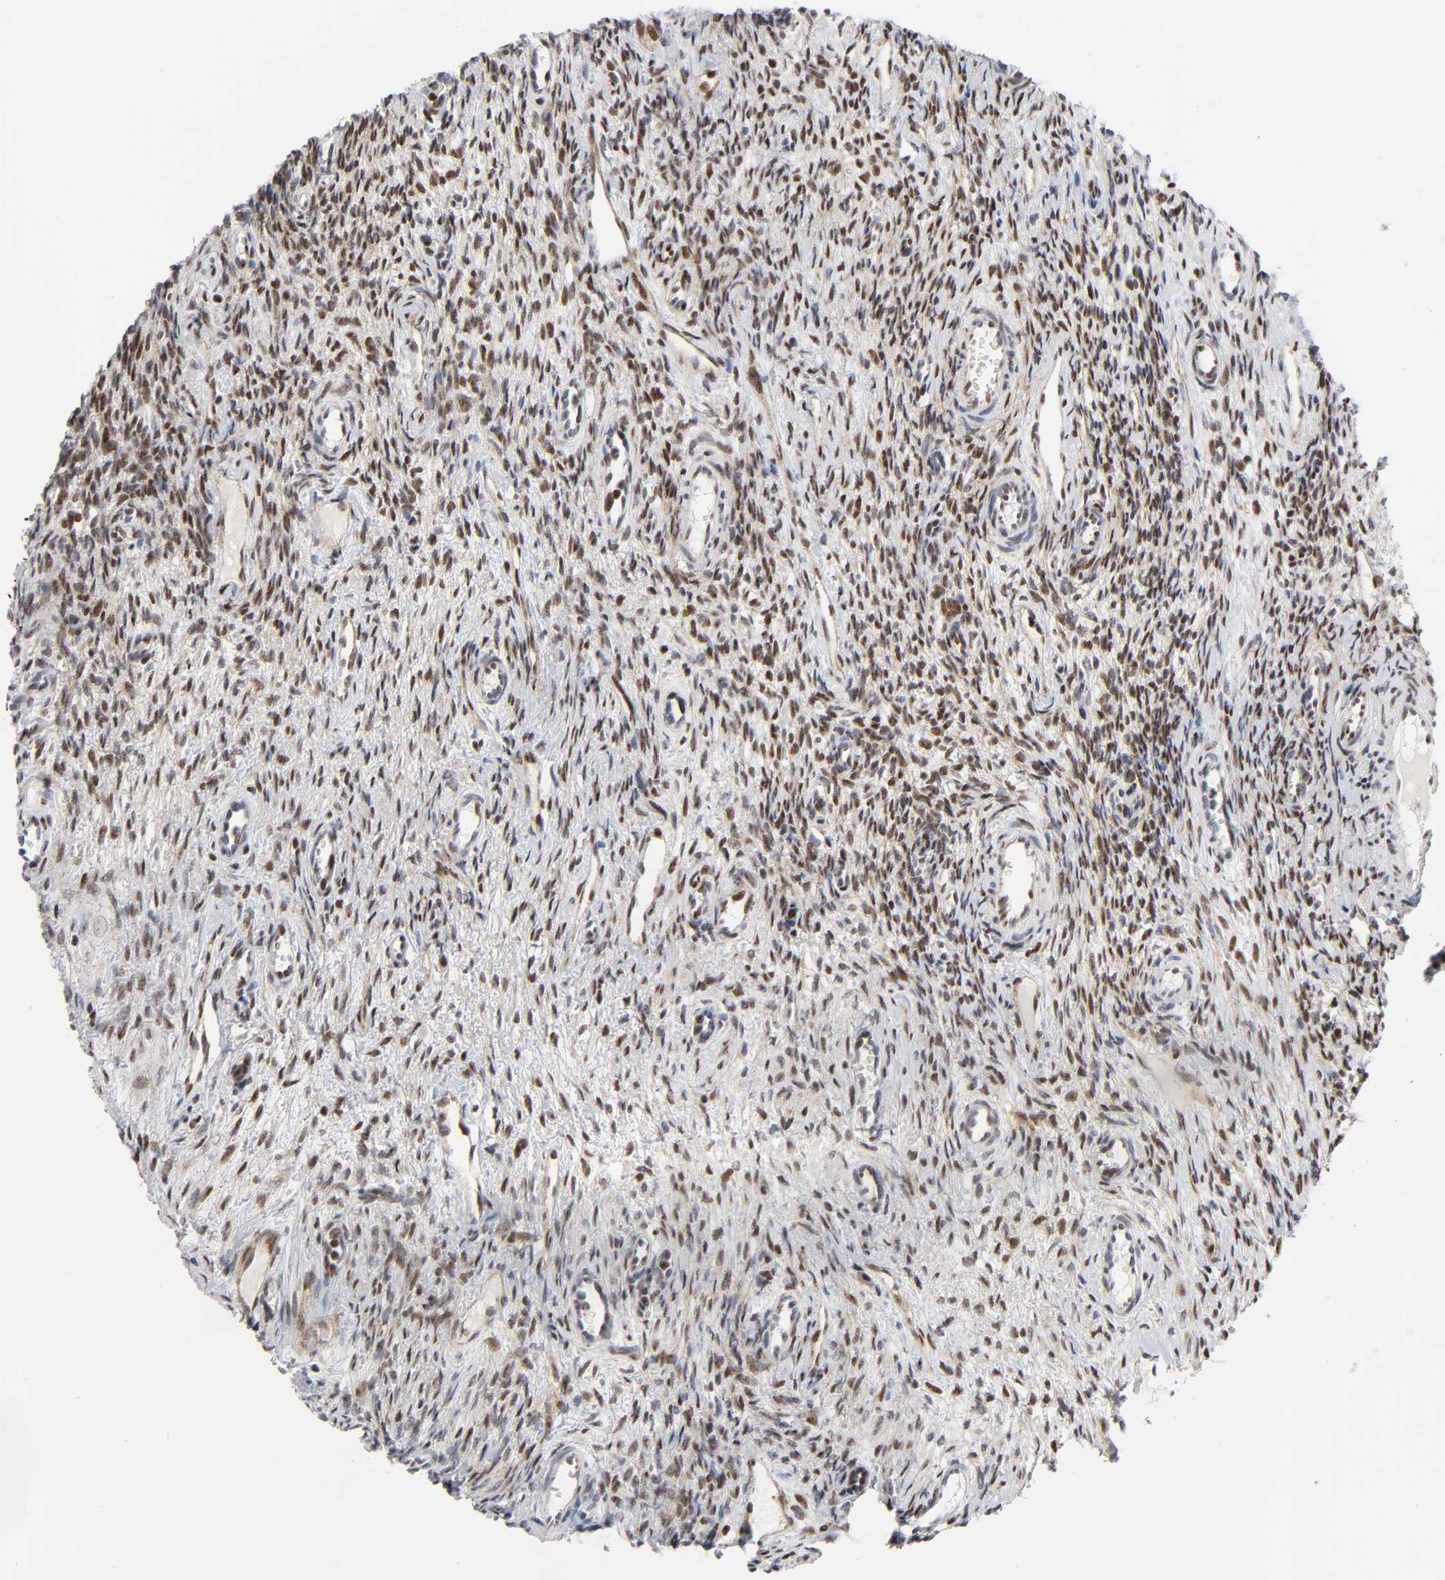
{"staining": {"intensity": "moderate", "quantity": ">75%", "location": "nuclear"}, "tissue": "ovary", "cell_type": "Follicle cells", "image_type": "normal", "snomed": [{"axis": "morphology", "description": "Normal tissue, NOS"}, {"axis": "topography", "description": "Ovary"}], "caption": "Immunohistochemistry (IHC) image of normal ovary stained for a protein (brown), which demonstrates medium levels of moderate nuclear staining in about >75% of follicle cells.", "gene": "STK38", "patient": {"sex": "female", "age": 33}}